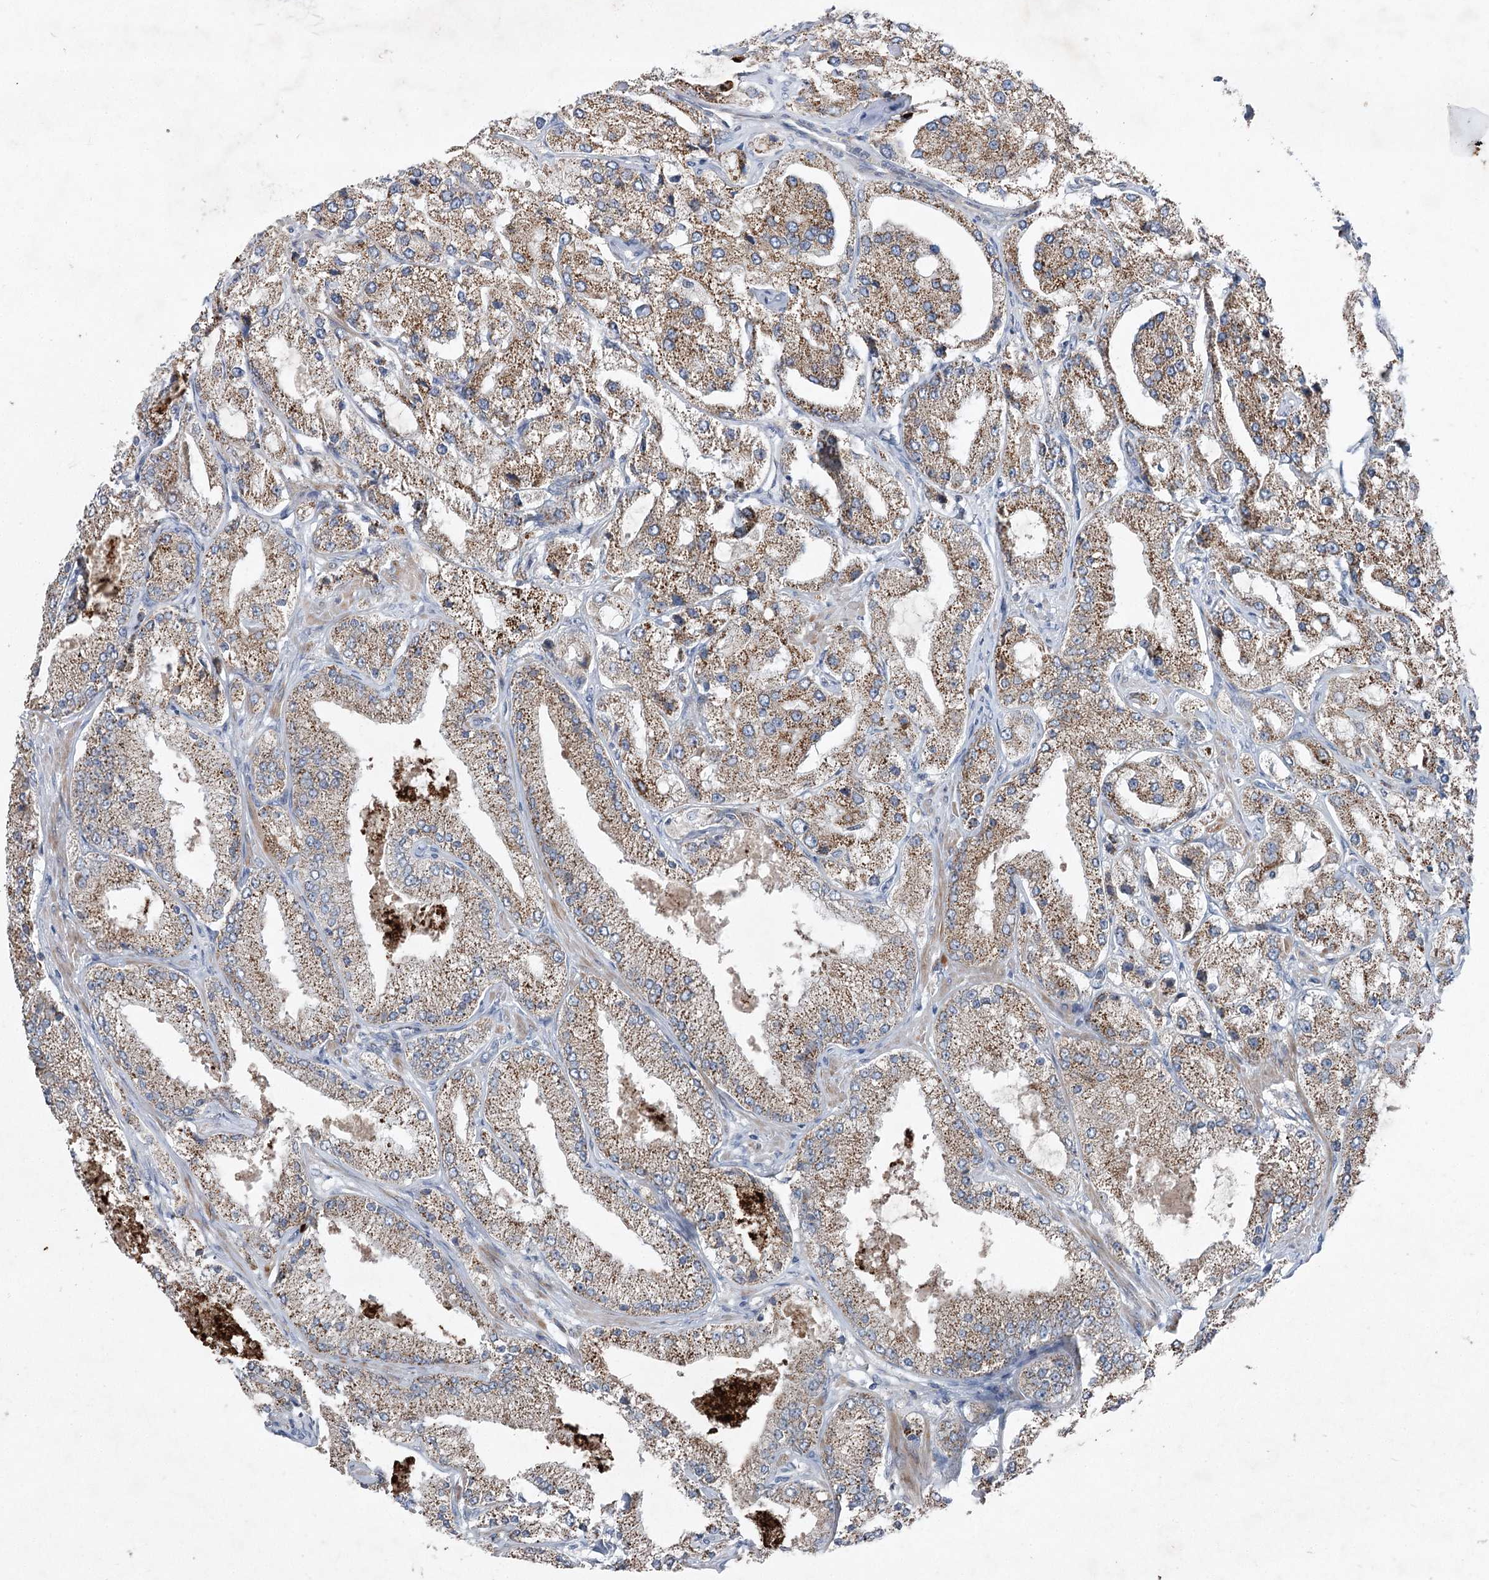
{"staining": {"intensity": "moderate", "quantity": ">75%", "location": "cytoplasmic/membranous"}, "tissue": "prostate cancer", "cell_type": "Tumor cells", "image_type": "cancer", "snomed": [{"axis": "morphology", "description": "Adenocarcinoma, Low grade"}, {"axis": "topography", "description": "Prostate"}], "caption": "Immunohistochemistry (IHC) photomicrograph of neoplastic tissue: prostate cancer (low-grade adenocarcinoma) stained using immunohistochemistry (IHC) shows medium levels of moderate protein expression localized specifically in the cytoplasmic/membranous of tumor cells, appearing as a cytoplasmic/membranous brown color.", "gene": "PLA2G12A", "patient": {"sex": "male", "age": 69}}